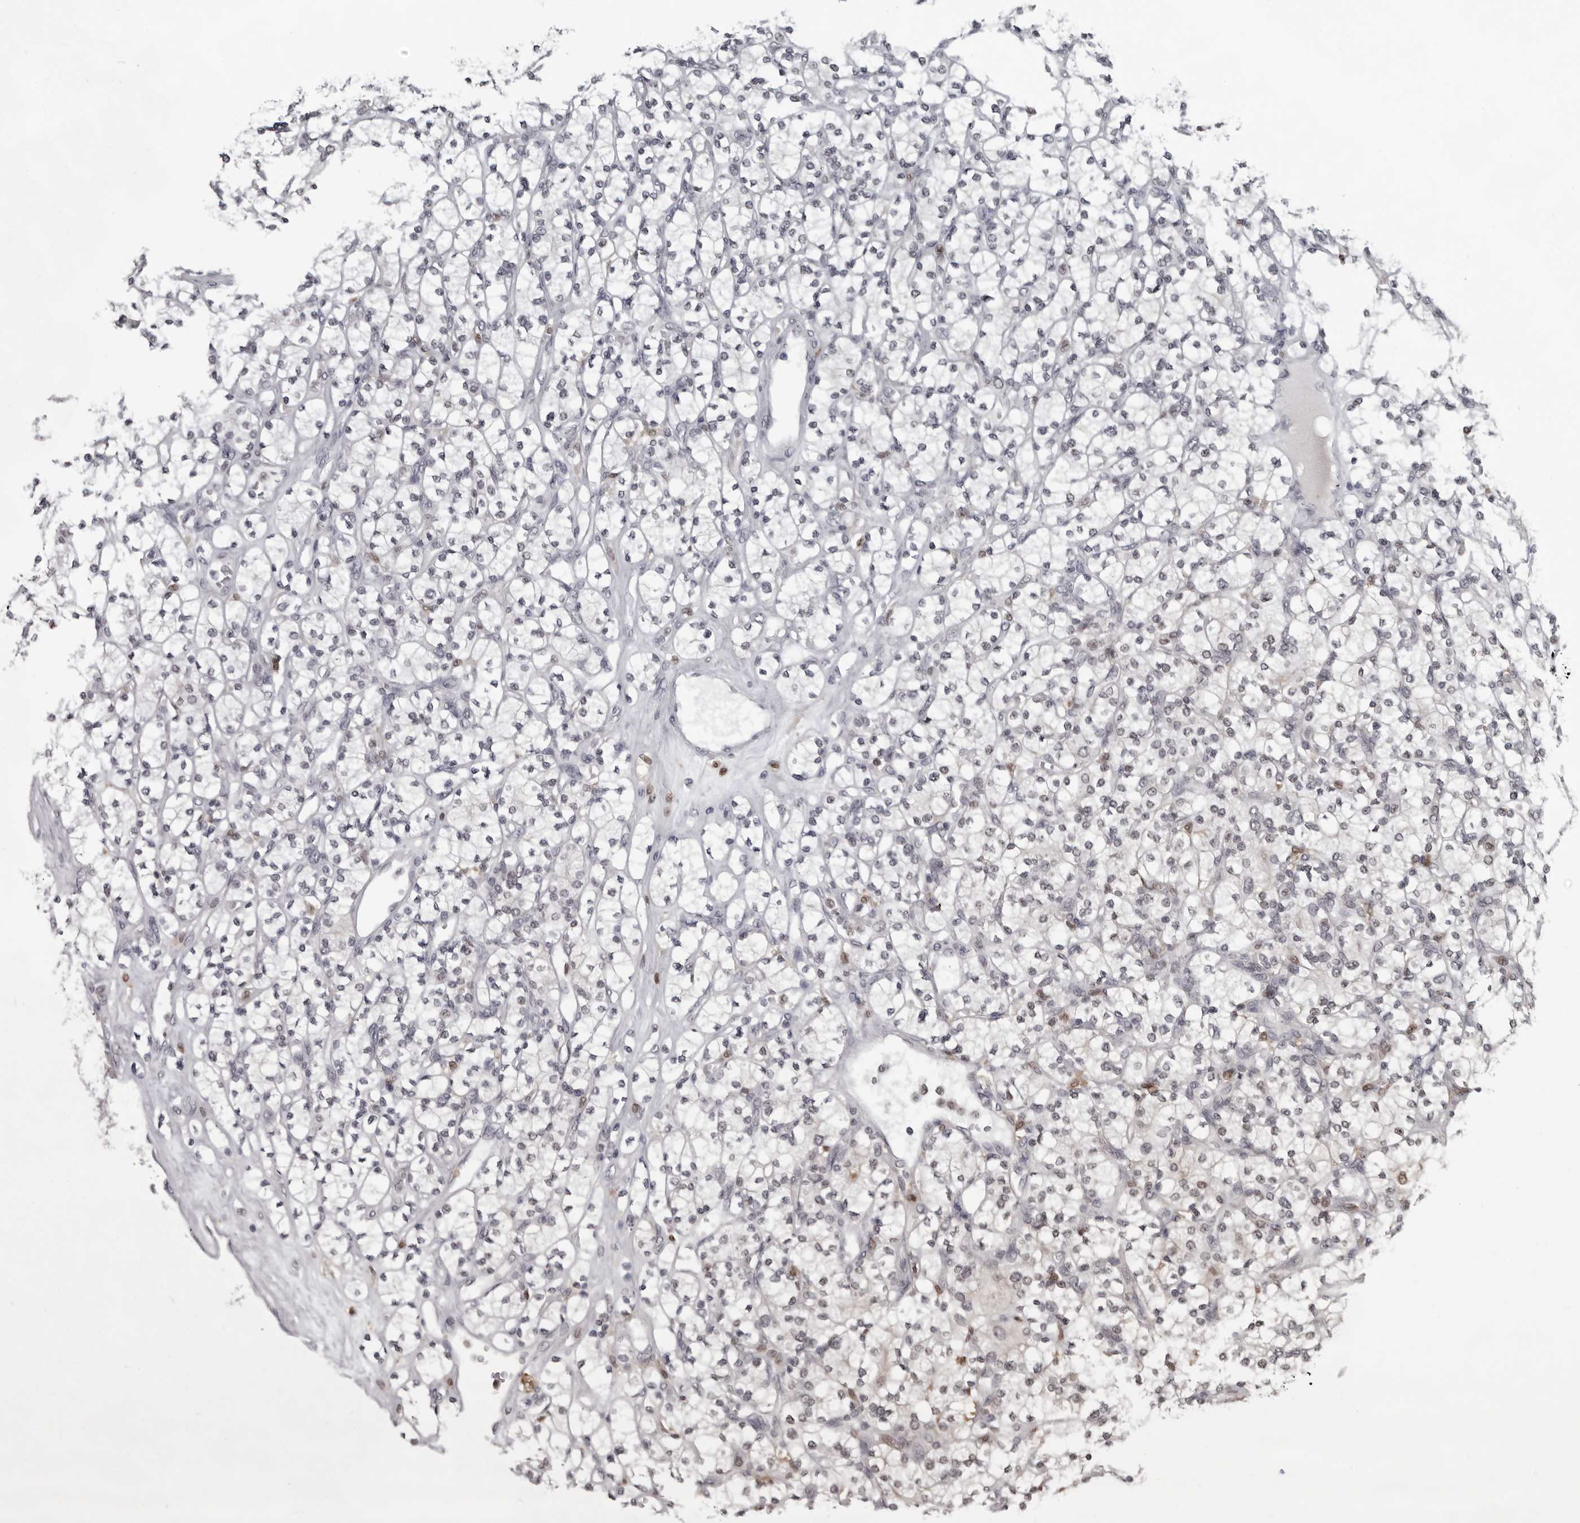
{"staining": {"intensity": "negative", "quantity": "none", "location": "none"}, "tissue": "renal cancer", "cell_type": "Tumor cells", "image_type": "cancer", "snomed": [{"axis": "morphology", "description": "Adenocarcinoma, NOS"}, {"axis": "topography", "description": "Kidney"}], "caption": "Immunohistochemical staining of renal cancer (adenocarcinoma) exhibits no significant positivity in tumor cells.", "gene": "LZIC", "patient": {"sex": "male", "age": 77}}